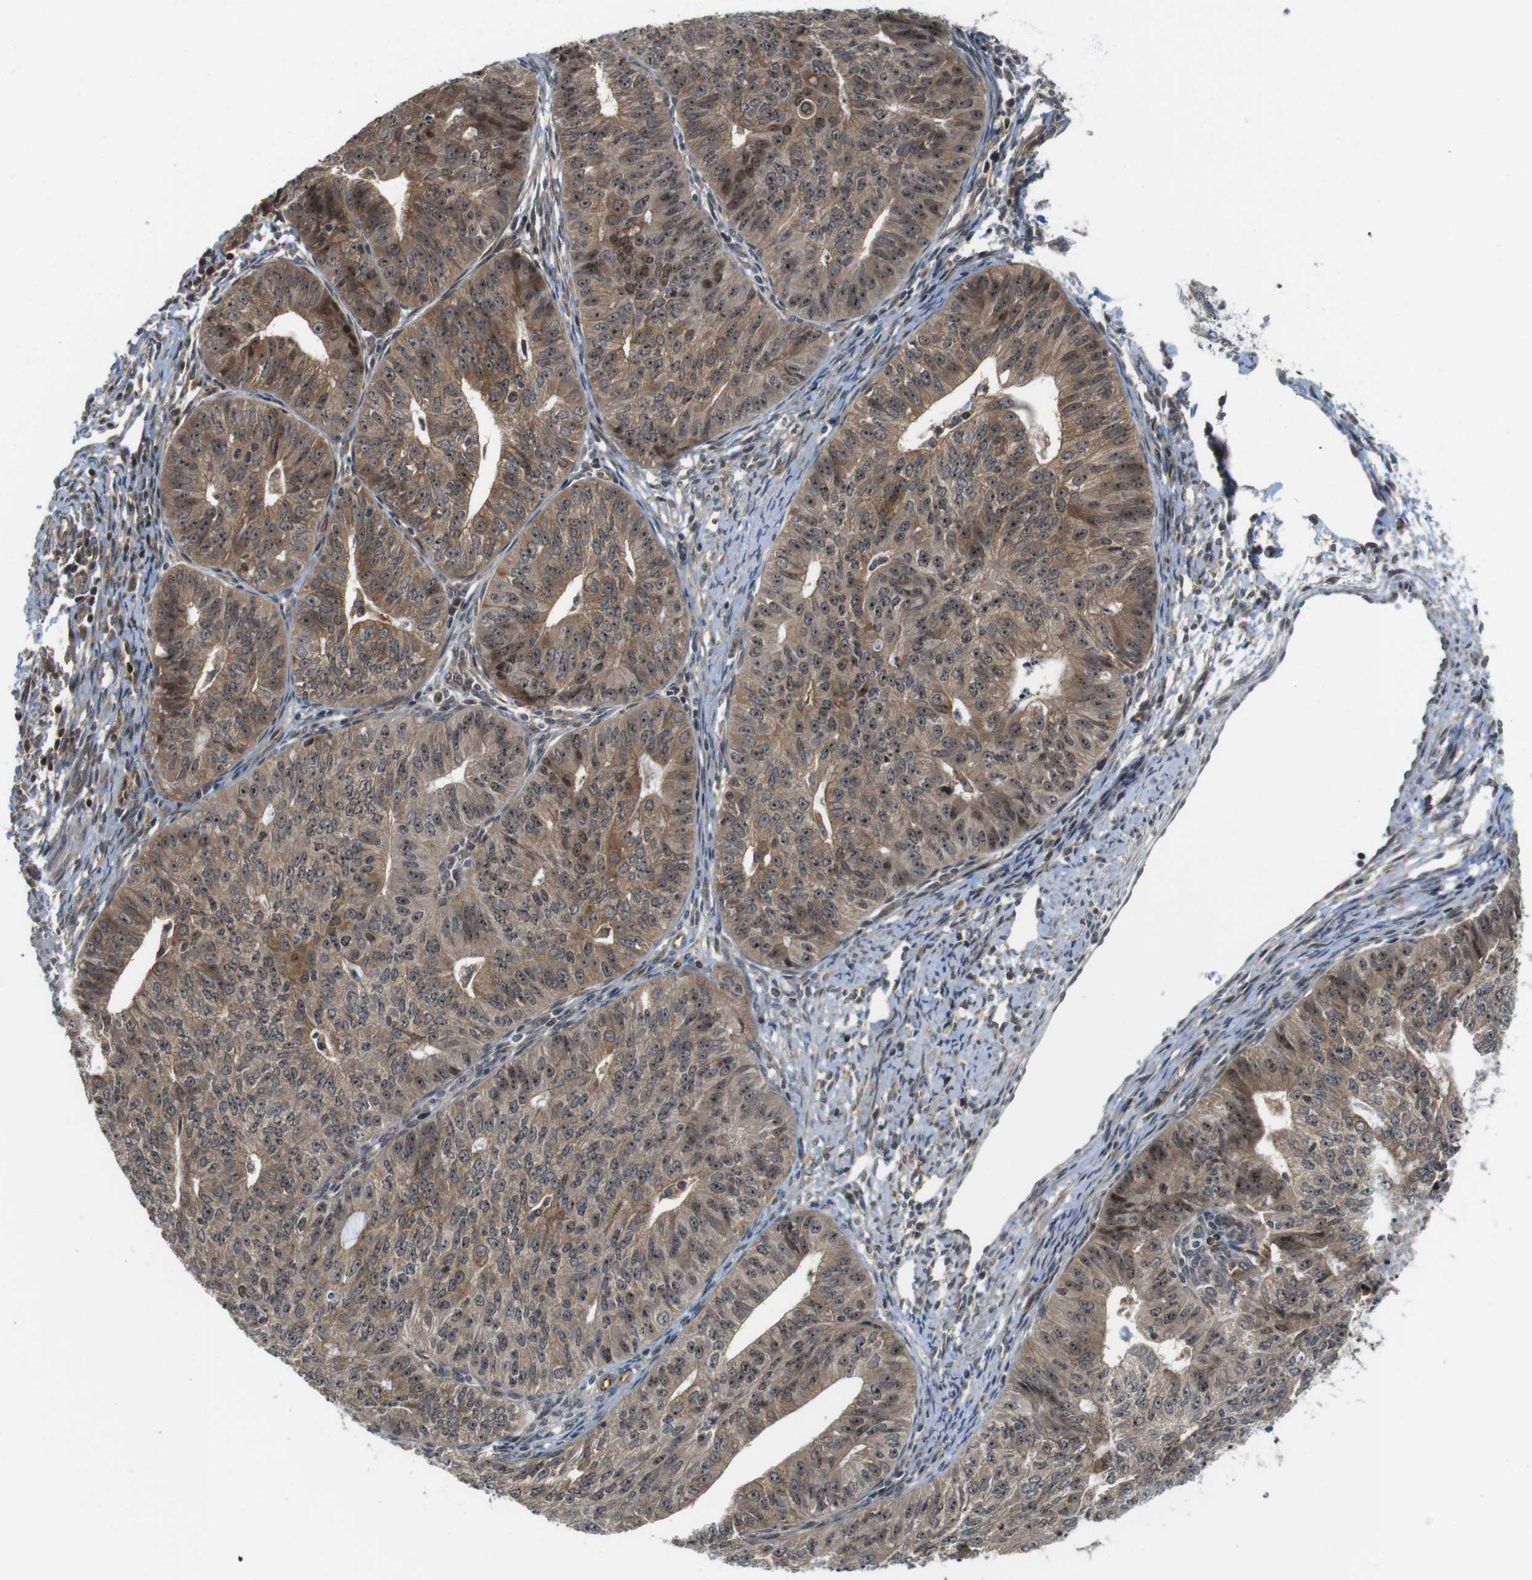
{"staining": {"intensity": "moderate", "quantity": ">75%", "location": "cytoplasmic/membranous,nuclear"}, "tissue": "endometrial cancer", "cell_type": "Tumor cells", "image_type": "cancer", "snomed": [{"axis": "morphology", "description": "Adenocarcinoma, NOS"}, {"axis": "topography", "description": "Endometrium"}], "caption": "Tumor cells display moderate cytoplasmic/membranous and nuclear expression in approximately >75% of cells in endometrial cancer (adenocarcinoma).", "gene": "CC2D1A", "patient": {"sex": "female", "age": 32}}